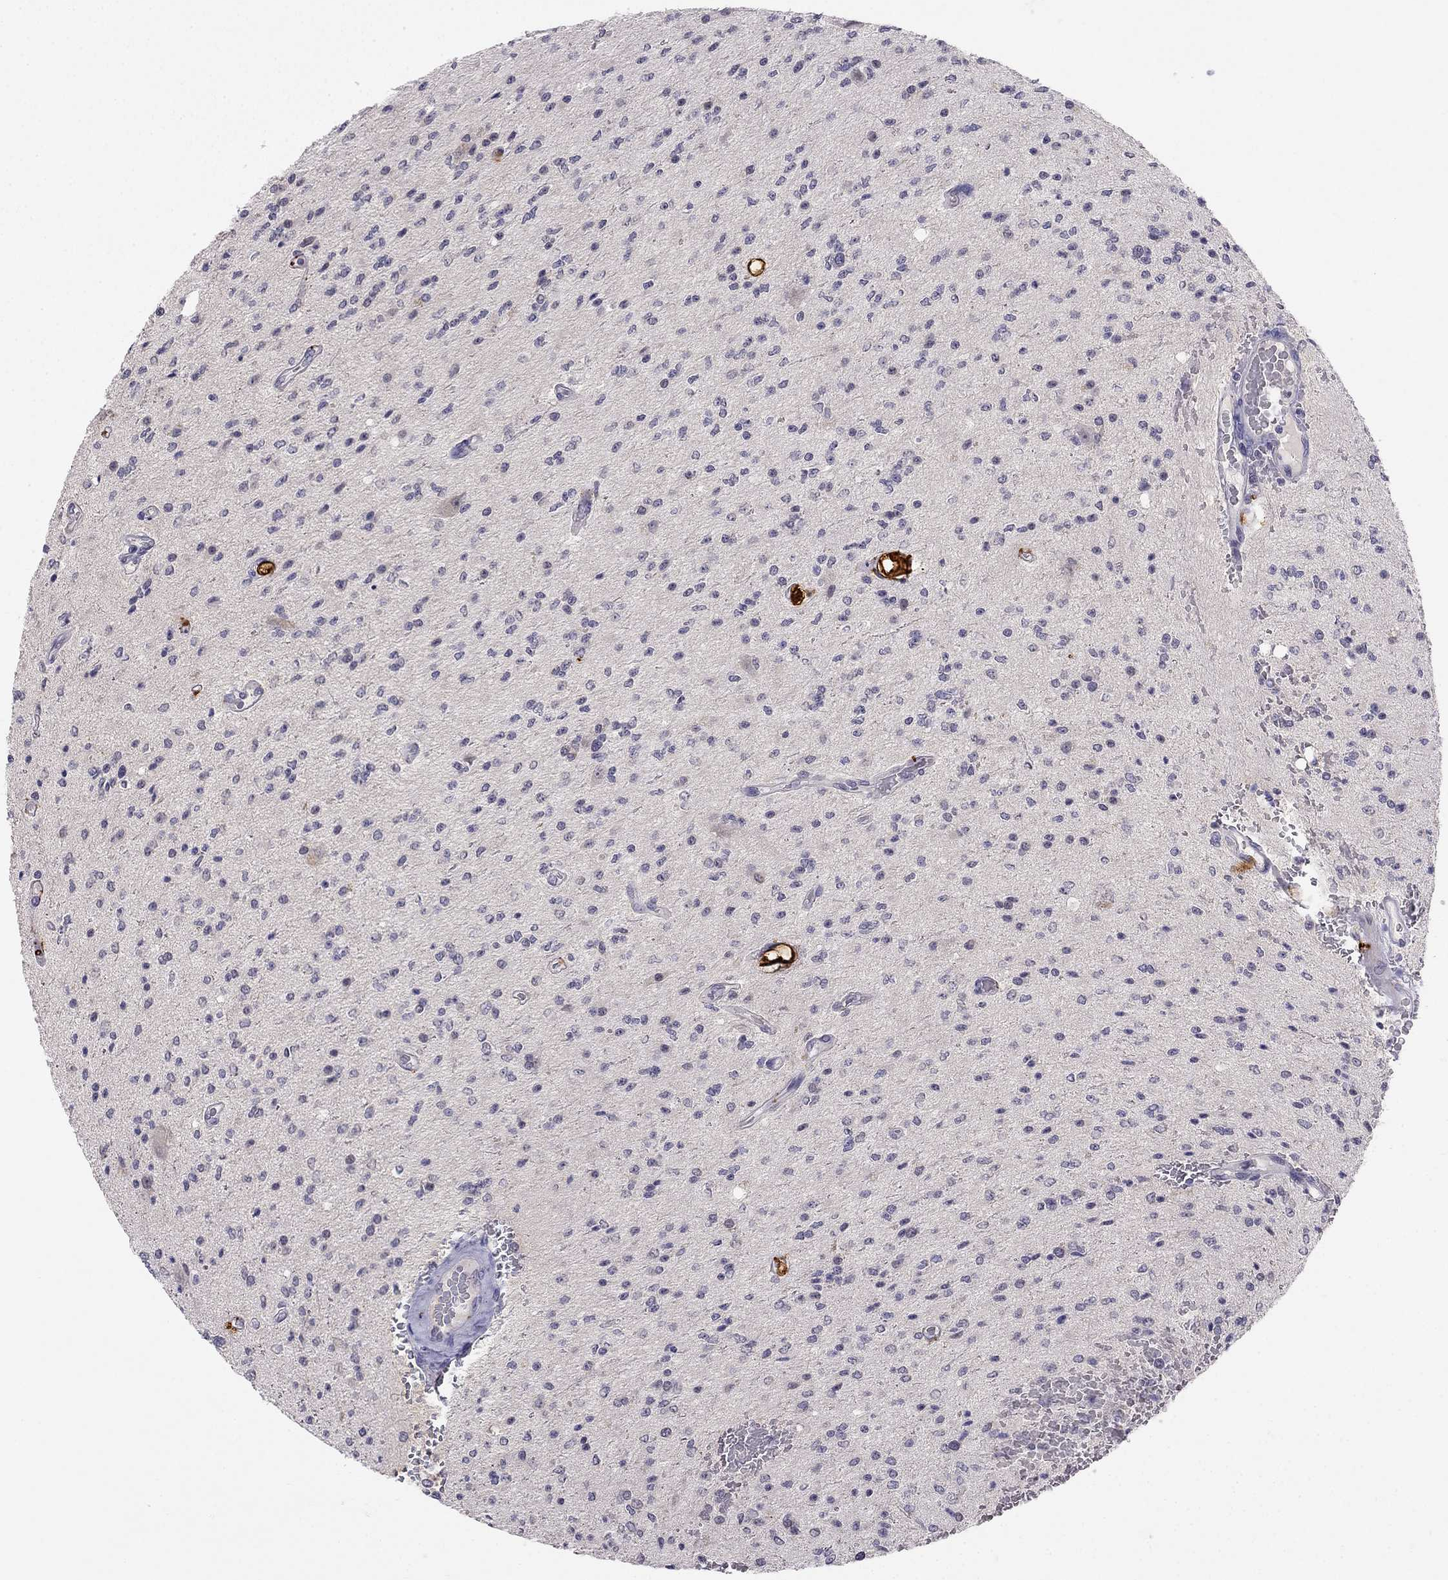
{"staining": {"intensity": "negative", "quantity": "none", "location": "none"}, "tissue": "glioma", "cell_type": "Tumor cells", "image_type": "cancer", "snomed": [{"axis": "morphology", "description": "Glioma, malignant, Low grade"}, {"axis": "topography", "description": "Brain"}], "caption": "DAB immunohistochemical staining of human glioma displays no significant expression in tumor cells.", "gene": "C16orf89", "patient": {"sex": "male", "age": 67}}